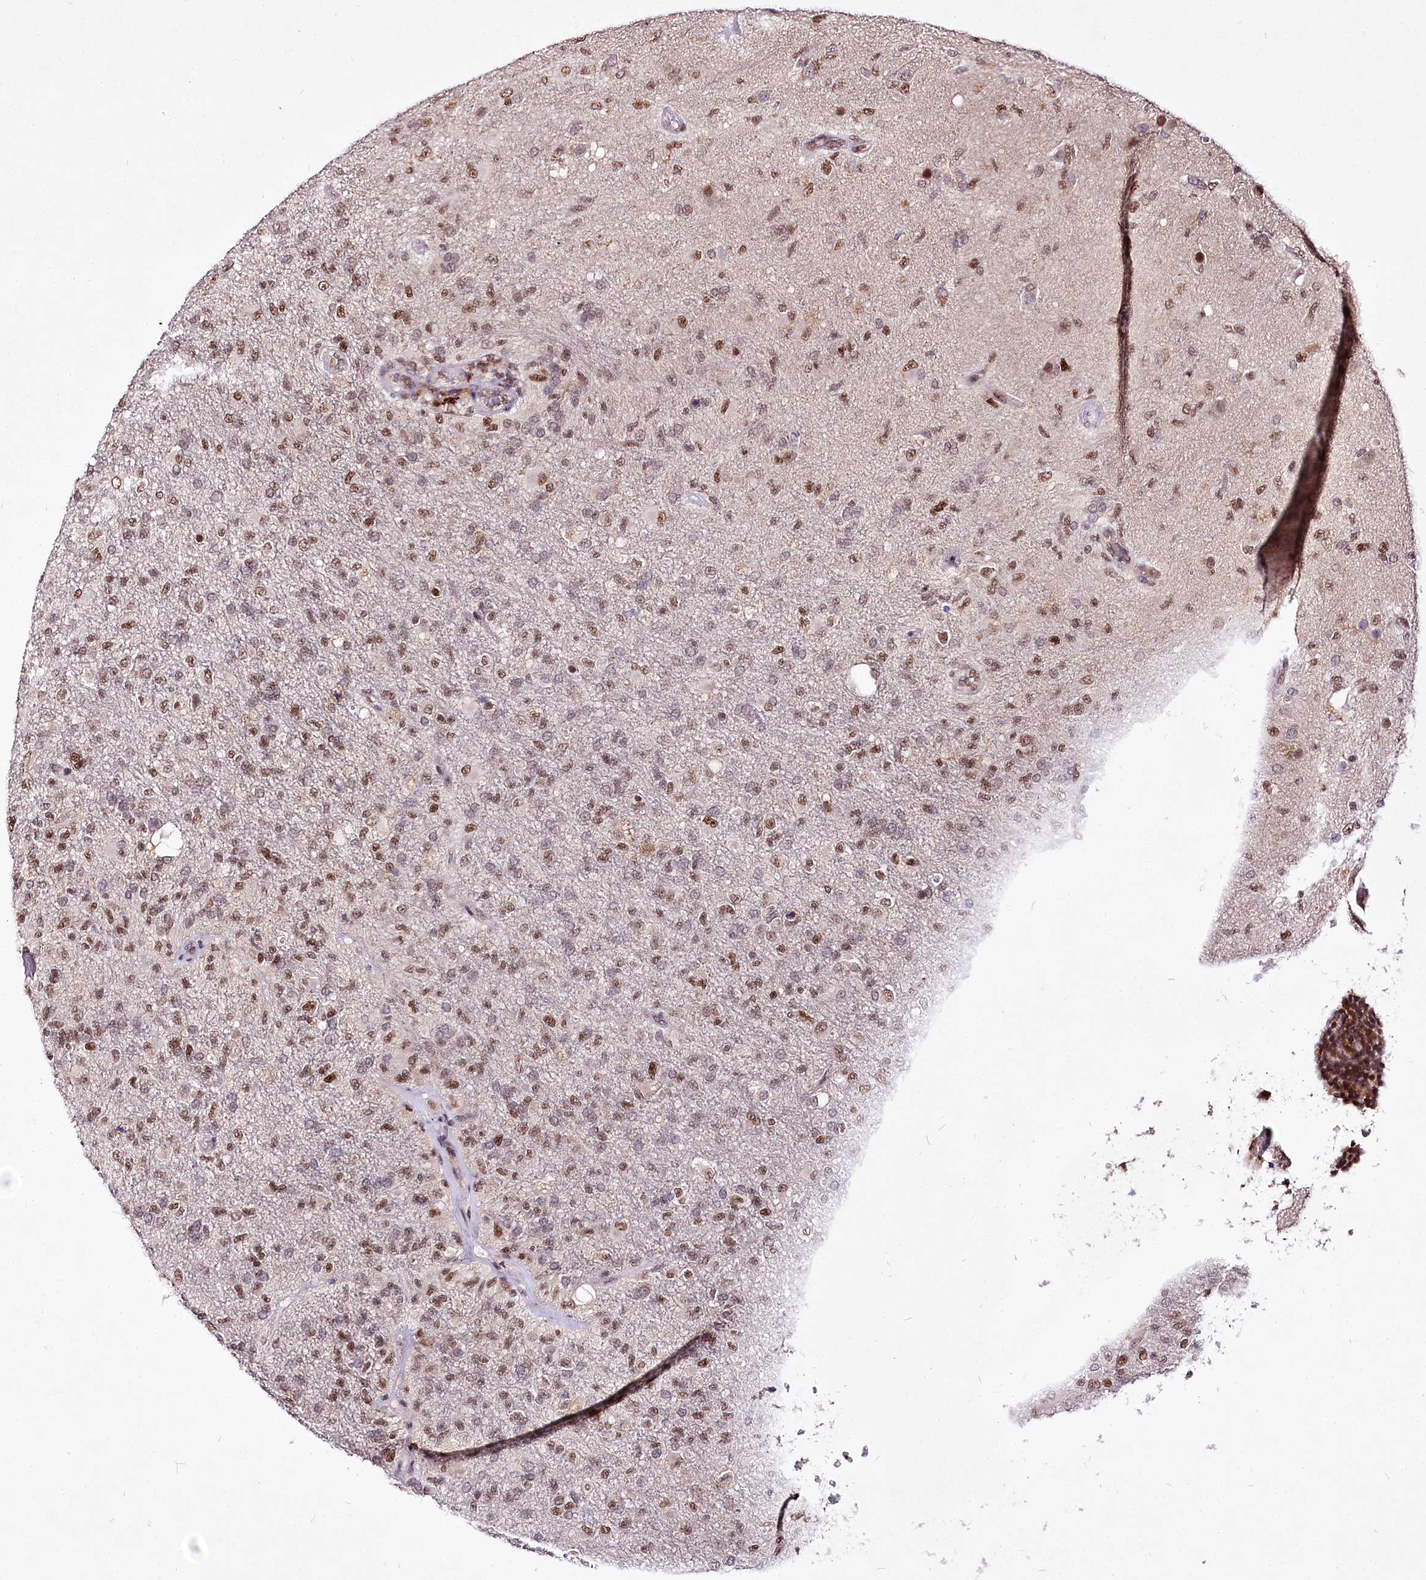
{"staining": {"intensity": "moderate", "quantity": ">75%", "location": "nuclear"}, "tissue": "glioma", "cell_type": "Tumor cells", "image_type": "cancer", "snomed": [{"axis": "morphology", "description": "Glioma, malignant, High grade"}, {"axis": "topography", "description": "Brain"}], "caption": "Protein analysis of malignant glioma (high-grade) tissue demonstrates moderate nuclear expression in about >75% of tumor cells. The protein is stained brown, and the nuclei are stained in blue (DAB (3,3'-diaminobenzidine) IHC with brightfield microscopy, high magnification).", "gene": "POLA2", "patient": {"sex": "female", "age": 74}}